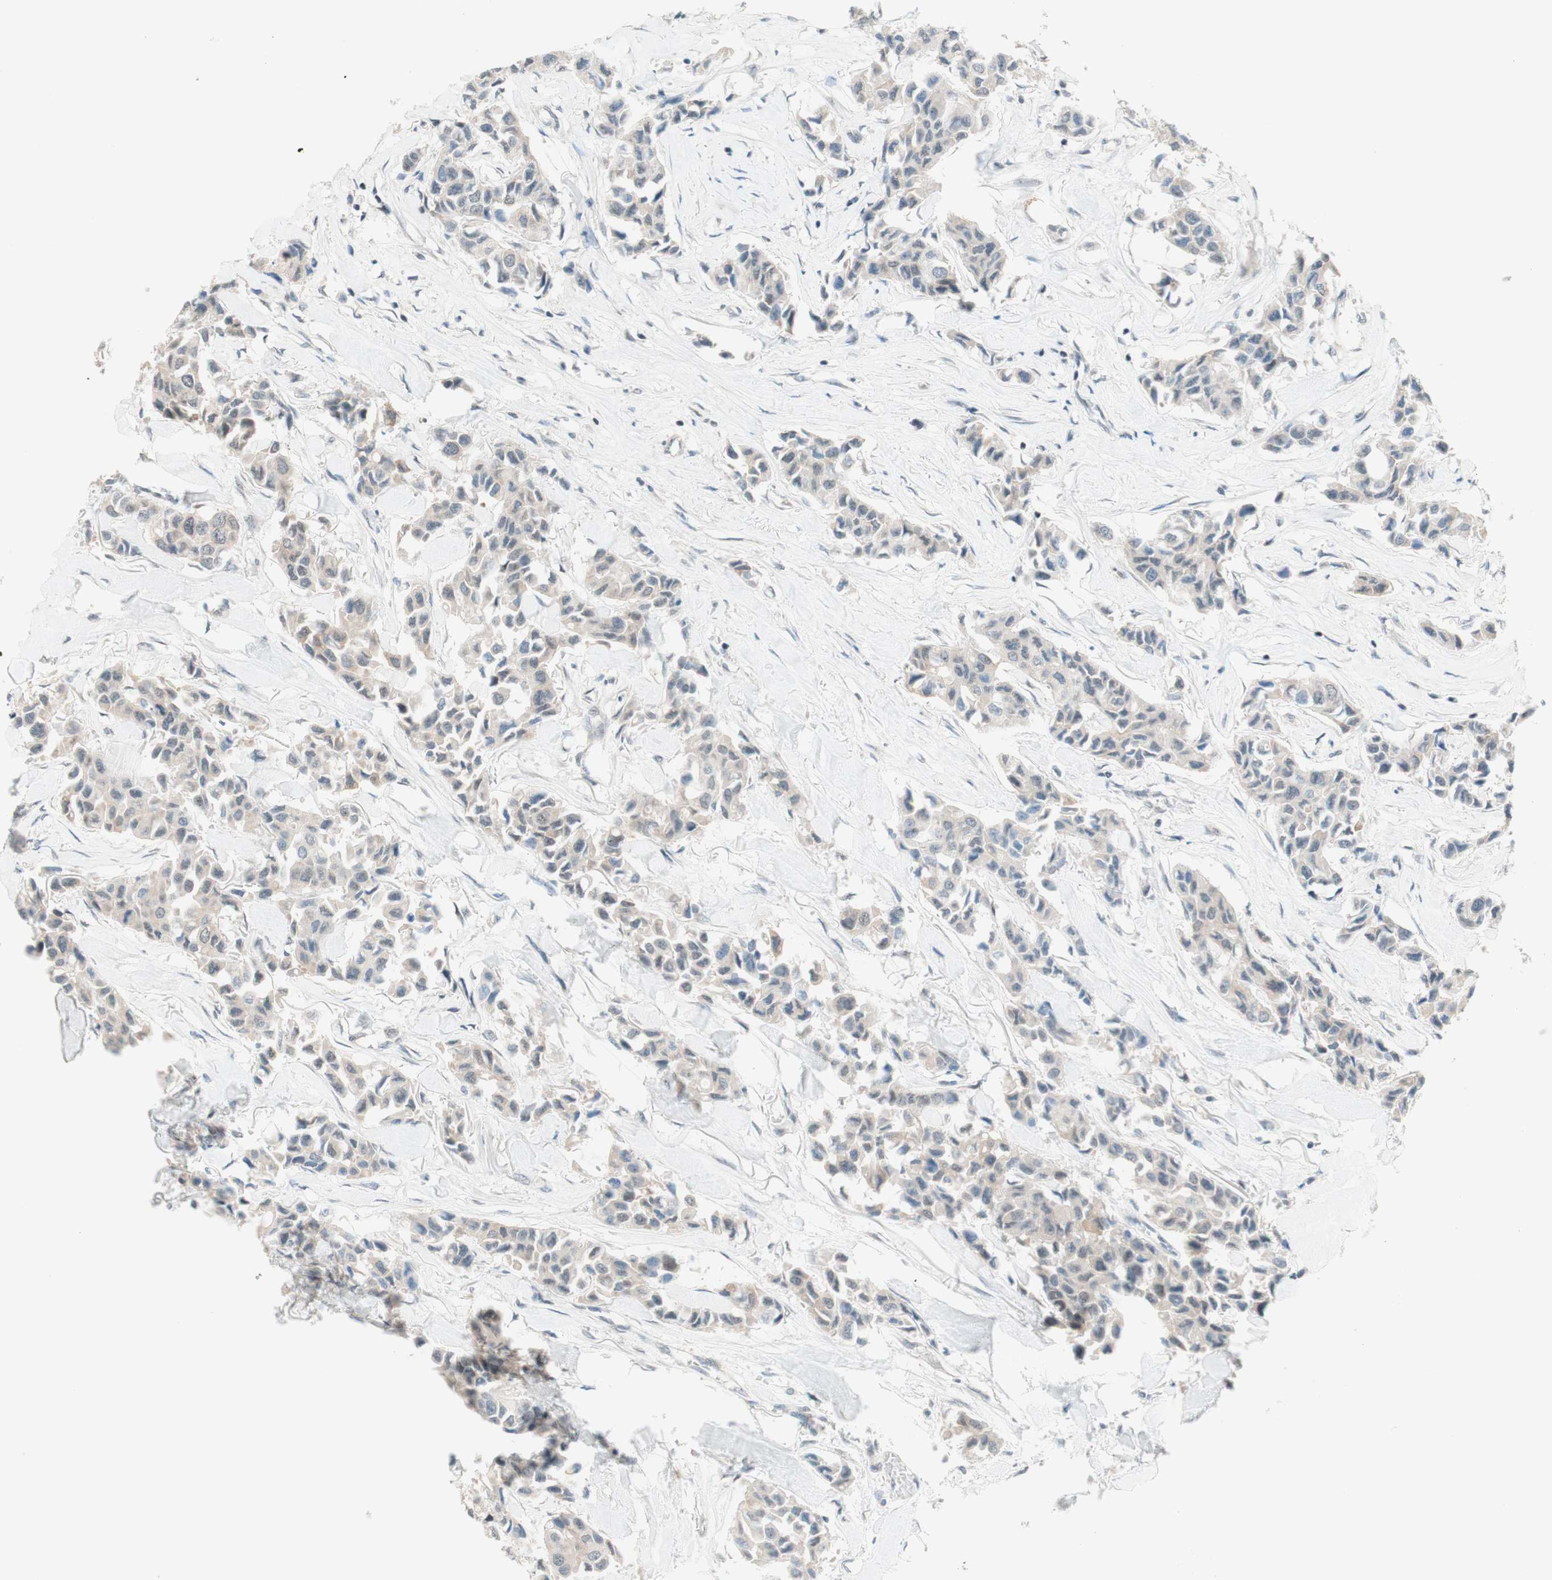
{"staining": {"intensity": "weak", "quantity": "<25%", "location": "cytoplasmic/membranous,nuclear"}, "tissue": "breast cancer", "cell_type": "Tumor cells", "image_type": "cancer", "snomed": [{"axis": "morphology", "description": "Duct carcinoma"}, {"axis": "topography", "description": "Breast"}], "caption": "Immunohistochemistry (IHC) photomicrograph of neoplastic tissue: breast infiltrating ductal carcinoma stained with DAB demonstrates no significant protein expression in tumor cells.", "gene": "JPH1", "patient": {"sex": "female", "age": 80}}